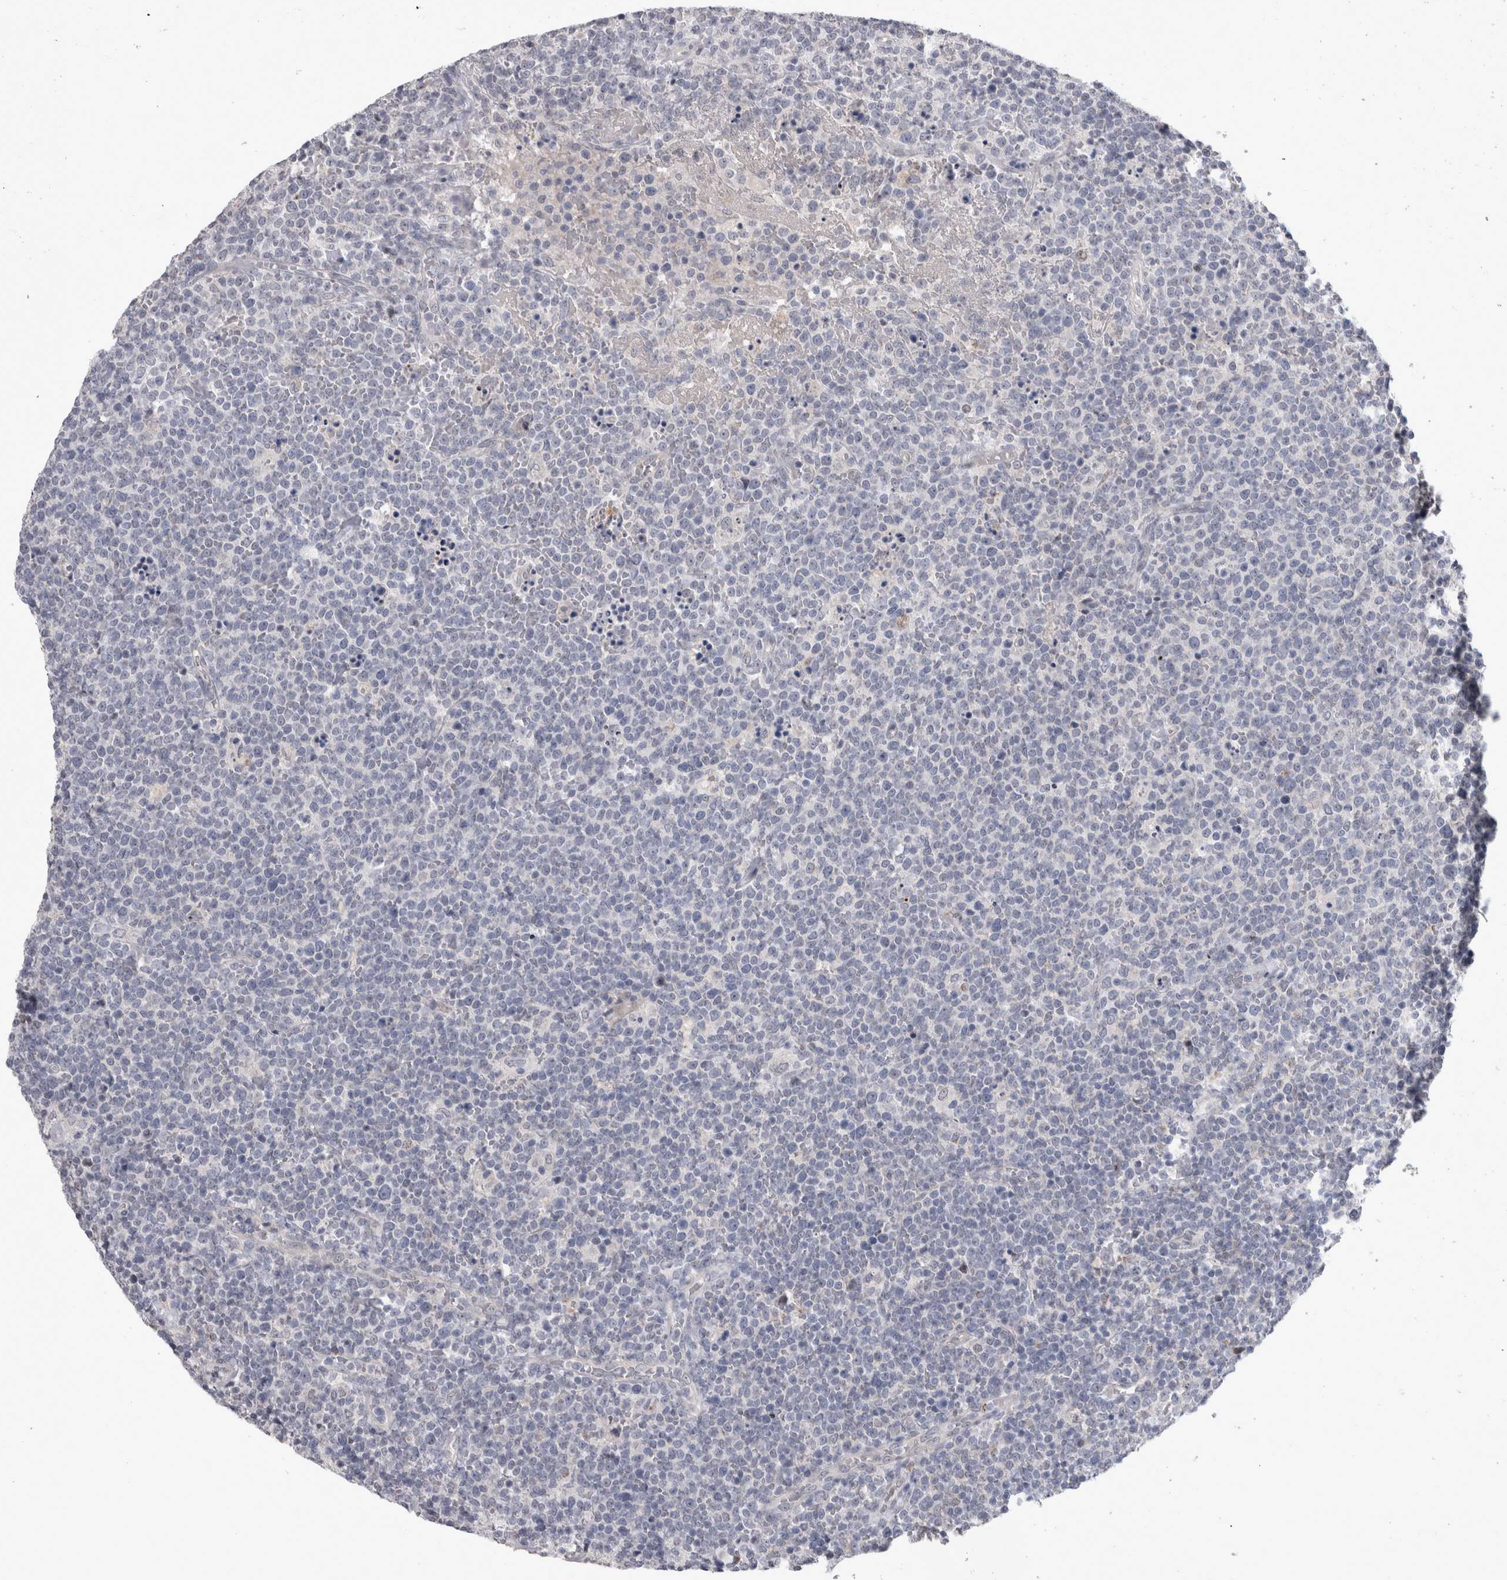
{"staining": {"intensity": "negative", "quantity": "none", "location": "none"}, "tissue": "lymphoma", "cell_type": "Tumor cells", "image_type": "cancer", "snomed": [{"axis": "morphology", "description": "Malignant lymphoma, non-Hodgkin's type, High grade"}, {"axis": "topography", "description": "Lymph node"}], "caption": "Tumor cells are negative for brown protein staining in malignant lymphoma, non-Hodgkin's type (high-grade).", "gene": "IFI44", "patient": {"sex": "male", "age": 61}}